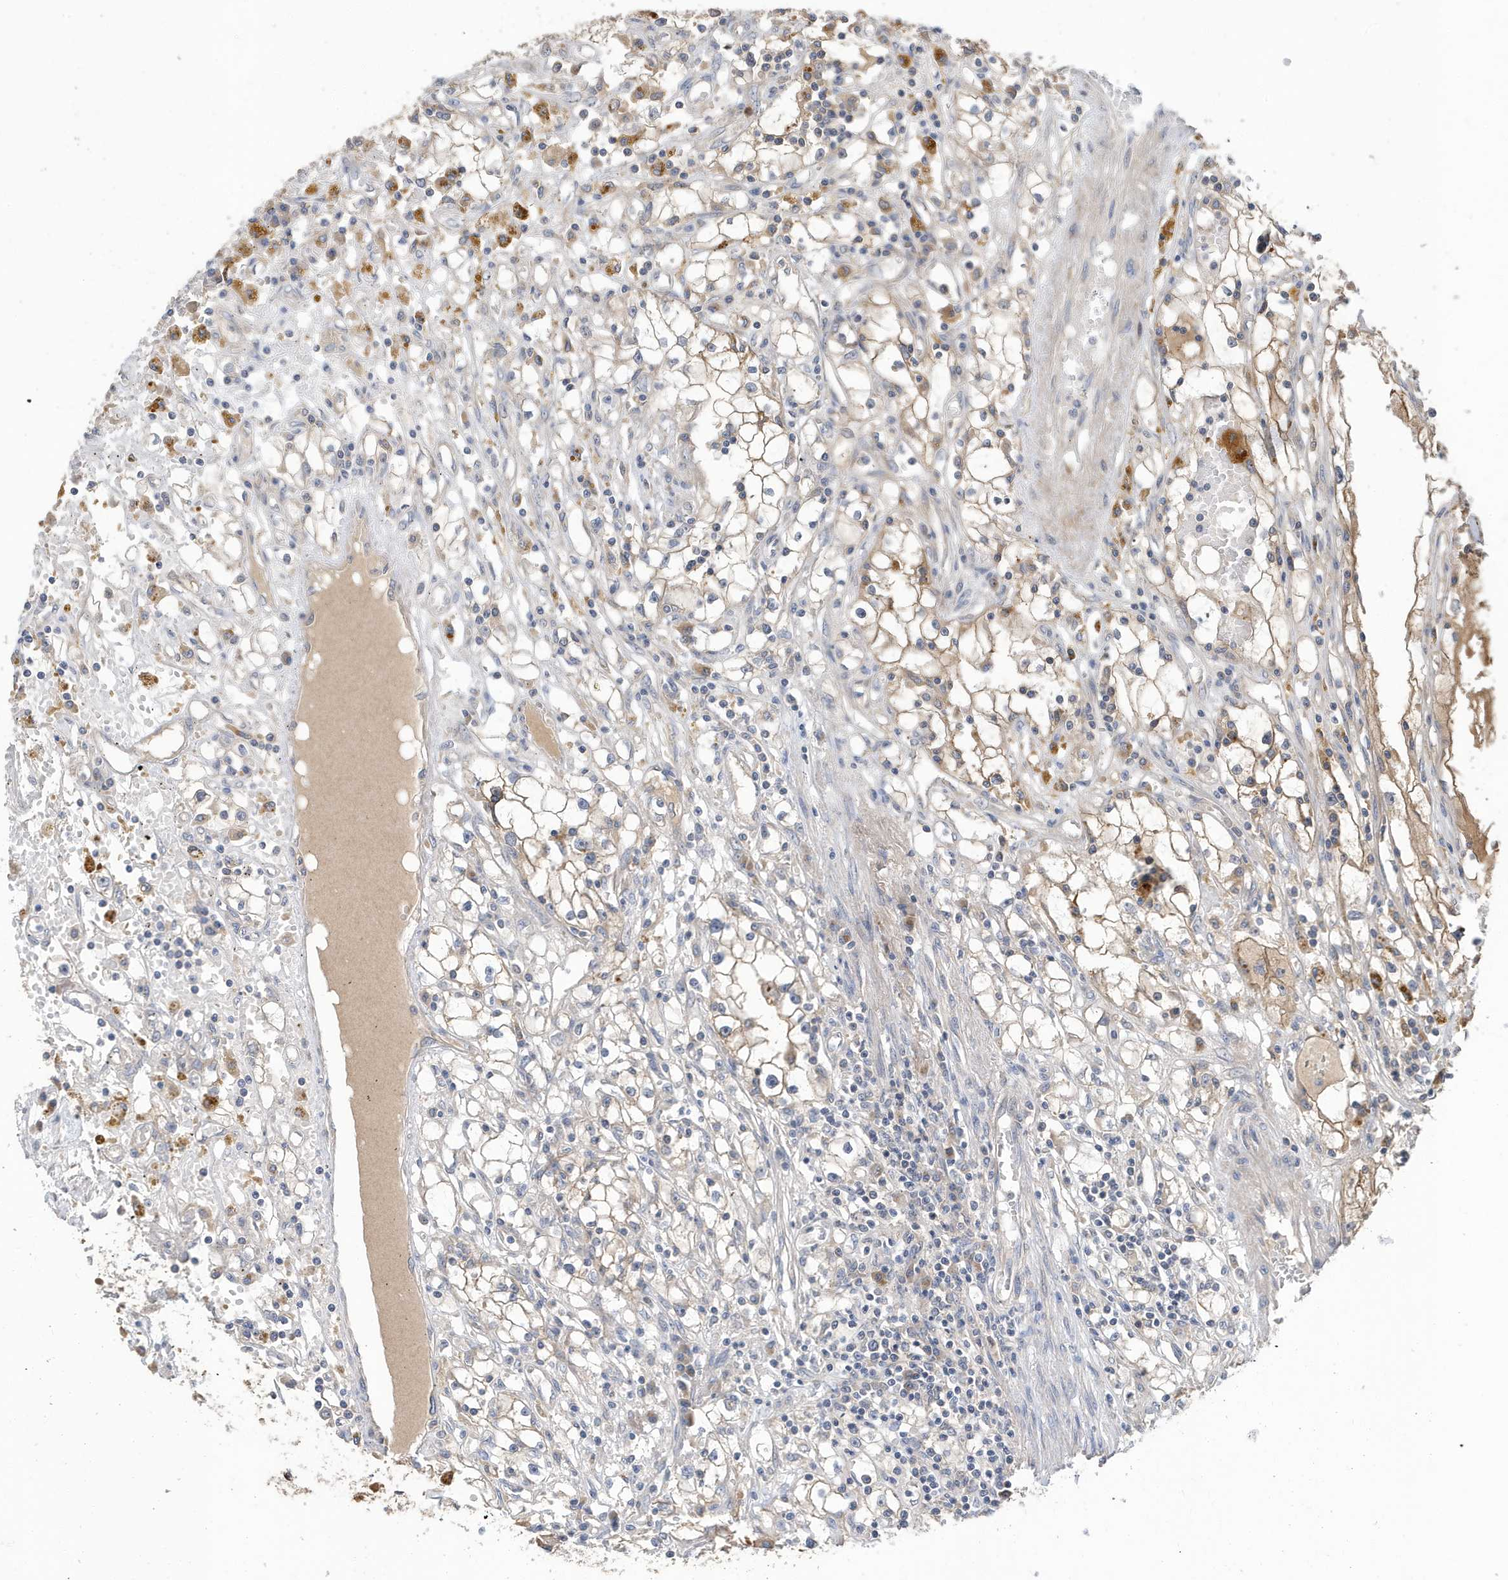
{"staining": {"intensity": "weak", "quantity": "<25%", "location": "cytoplasmic/membranous"}, "tissue": "renal cancer", "cell_type": "Tumor cells", "image_type": "cancer", "snomed": [{"axis": "morphology", "description": "Adenocarcinoma, NOS"}, {"axis": "topography", "description": "Kidney"}], "caption": "An image of human adenocarcinoma (renal) is negative for staining in tumor cells. (Brightfield microscopy of DAB IHC at high magnification).", "gene": "LAPTM4A", "patient": {"sex": "male", "age": 56}}